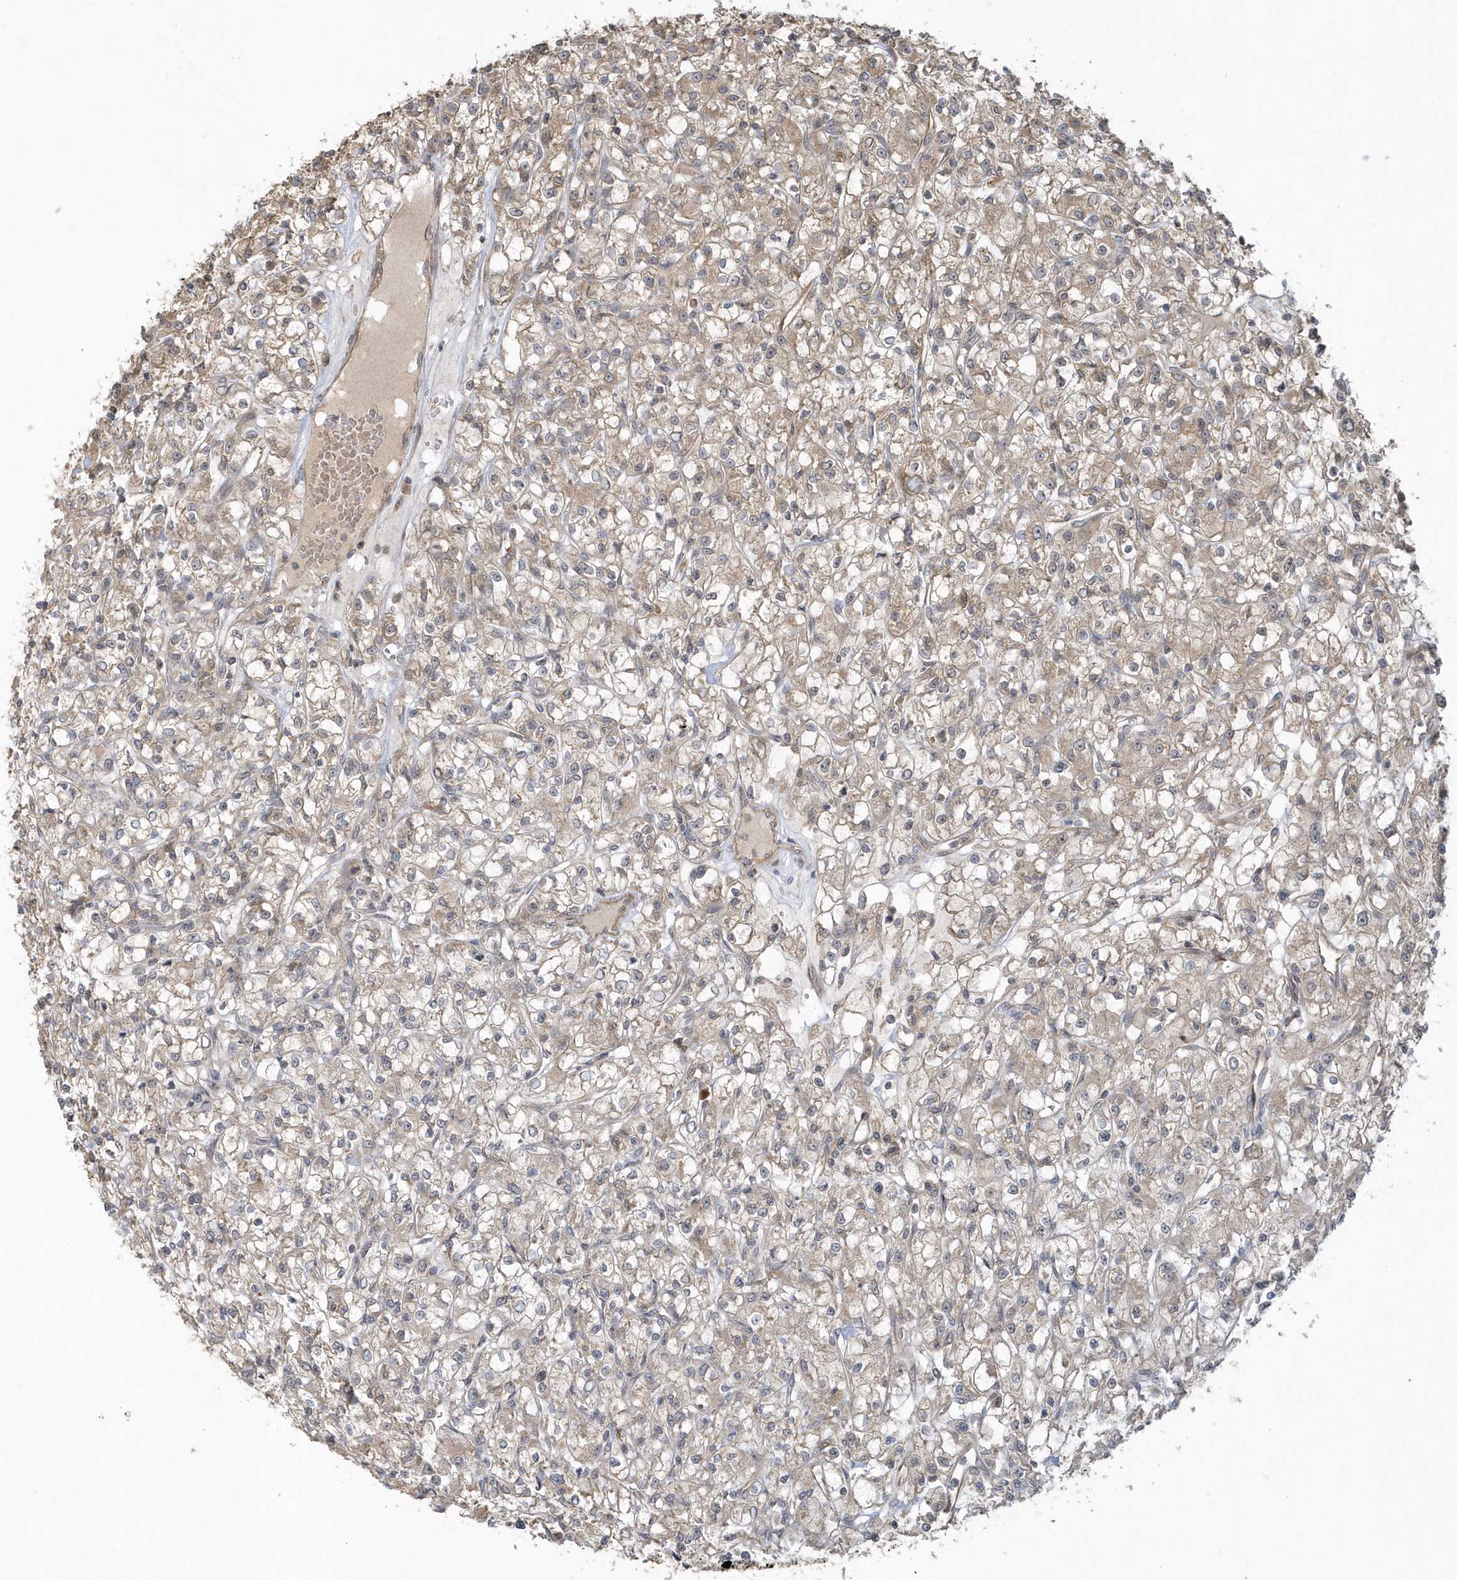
{"staining": {"intensity": "weak", "quantity": "<25%", "location": "cytoplasmic/membranous"}, "tissue": "renal cancer", "cell_type": "Tumor cells", "image_type": "cancer", "snomed": [{"axis": "morphology", "description": "Adenocarcinoma, NOS"}, {"axis": "topography", "description": "Kidney"}], "caption": "Immunohistochemical staining of human renal cancer demonstrates no significant expression in tumor cells.", "gene": "THG1L", "patient": {"sex": "female", "age": 59}}